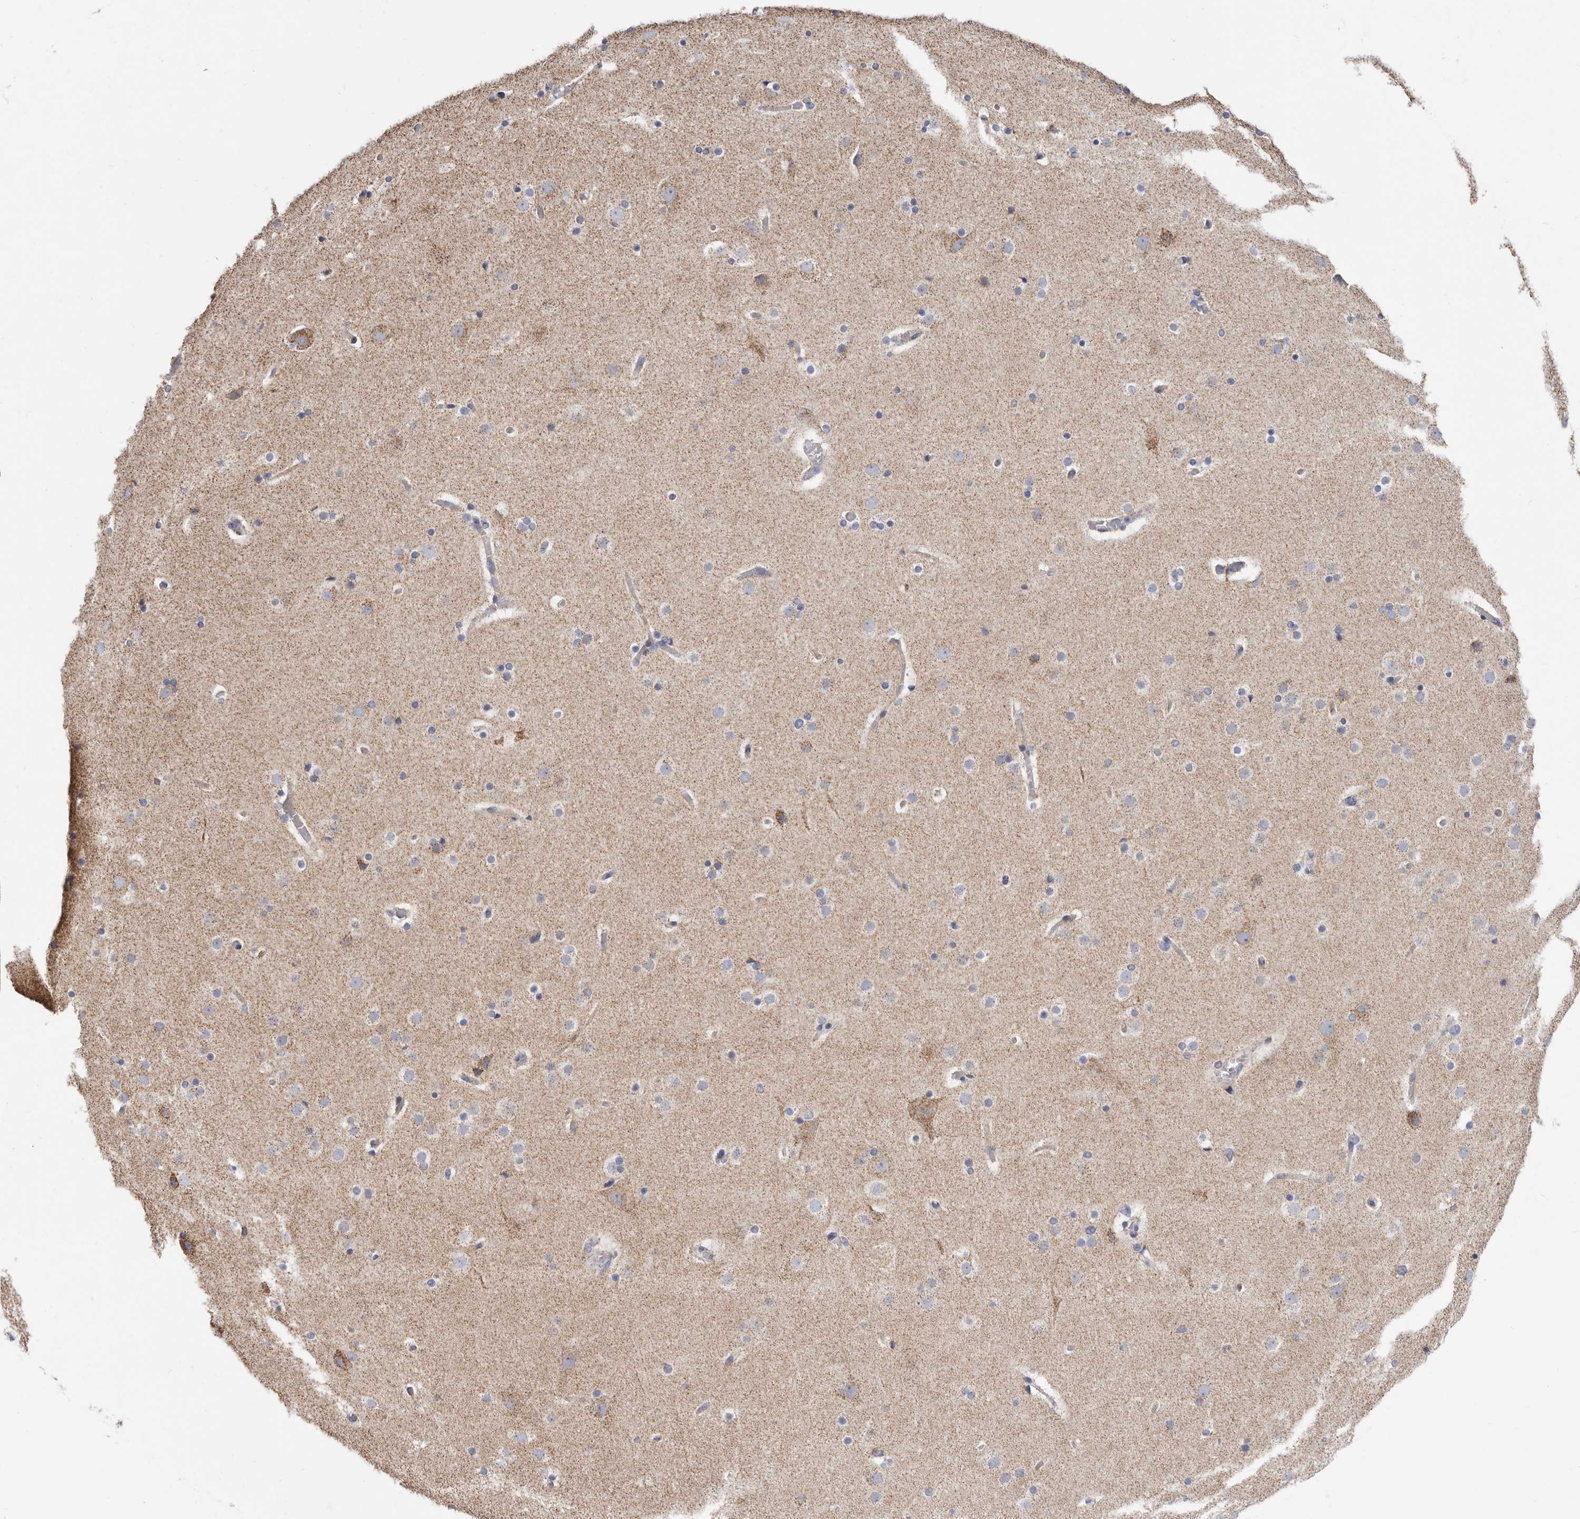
{"staining": {"intensity": "negative", "quantity": "none", "location": "none"}, "tissue": "cerebral cortex", "cell_type": "Endothelial cells", "image_type": "normal", "snomed": [{"axis": "morphology", "description": "Normal tissue, NOS"}, {"axis": "topography", "description": "Cerebral cortex"}], "caption": "High power microscopy image of an IHC image of benign cerebral cortex, revealing no significant positivity in endothelial cells.", "gene": "RSPO2", "patient": {"sex": "male", "age": 57}}